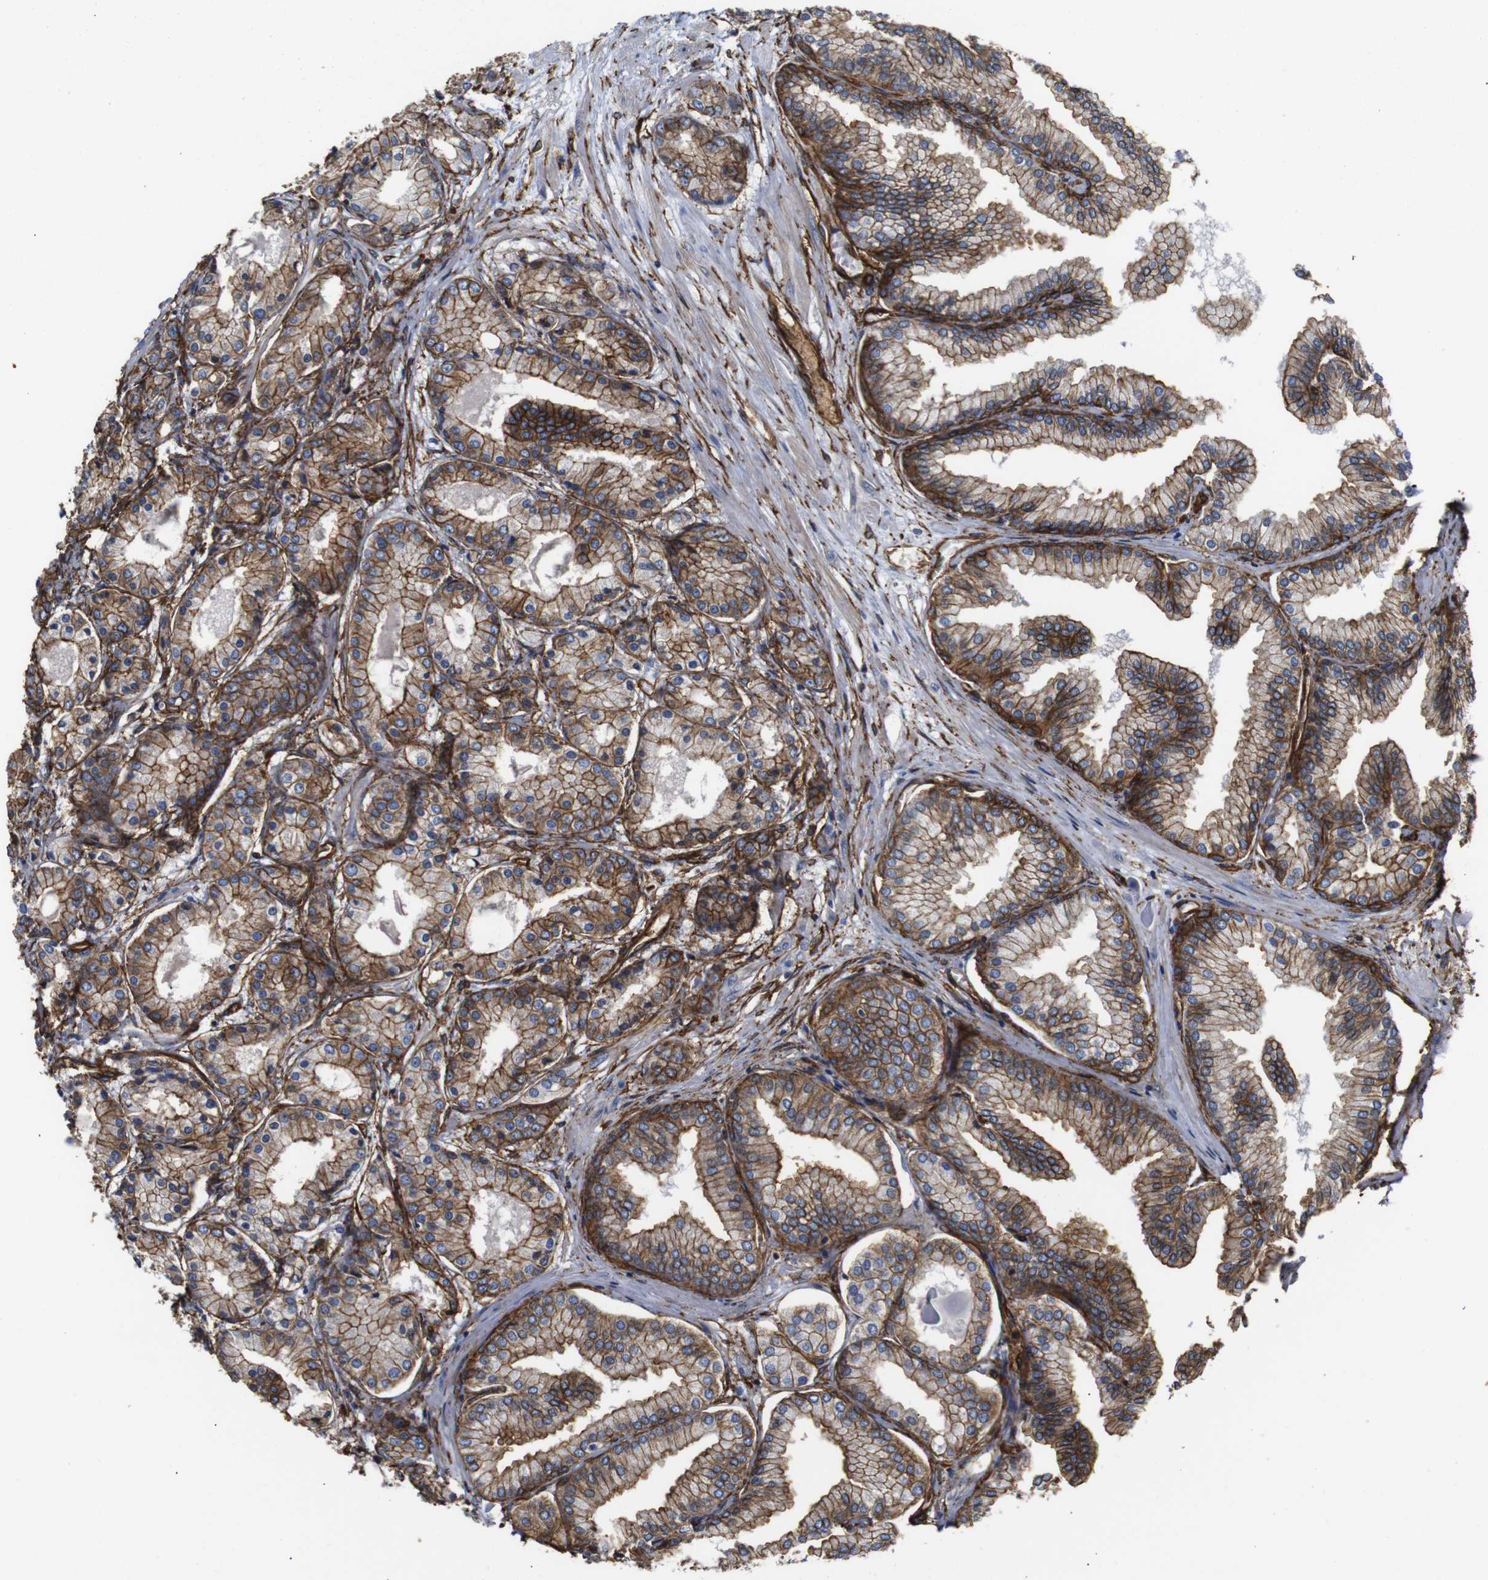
{"staining": {"intensity": "strong", "quantity": ">75%", "location": "cytoplasmic/membranous"}, "tissue": "prostate cancer", "cell_type": "Tumor cells", "image_type": "cancer", "snomed": [{"axis": "morphology", "description": "Adenocarcinoma, High grade"}, {"axis": "topography", "description": "Prostate"}], "caption": "About >75% of tumor cells in human prostate cancer demonstrate strong cytoplasmic/membranous protein staining as visualized by brown immunohistochemical staining.", "gene": "SPTBN1", "patient": {"sex": "male", "age": 59}}